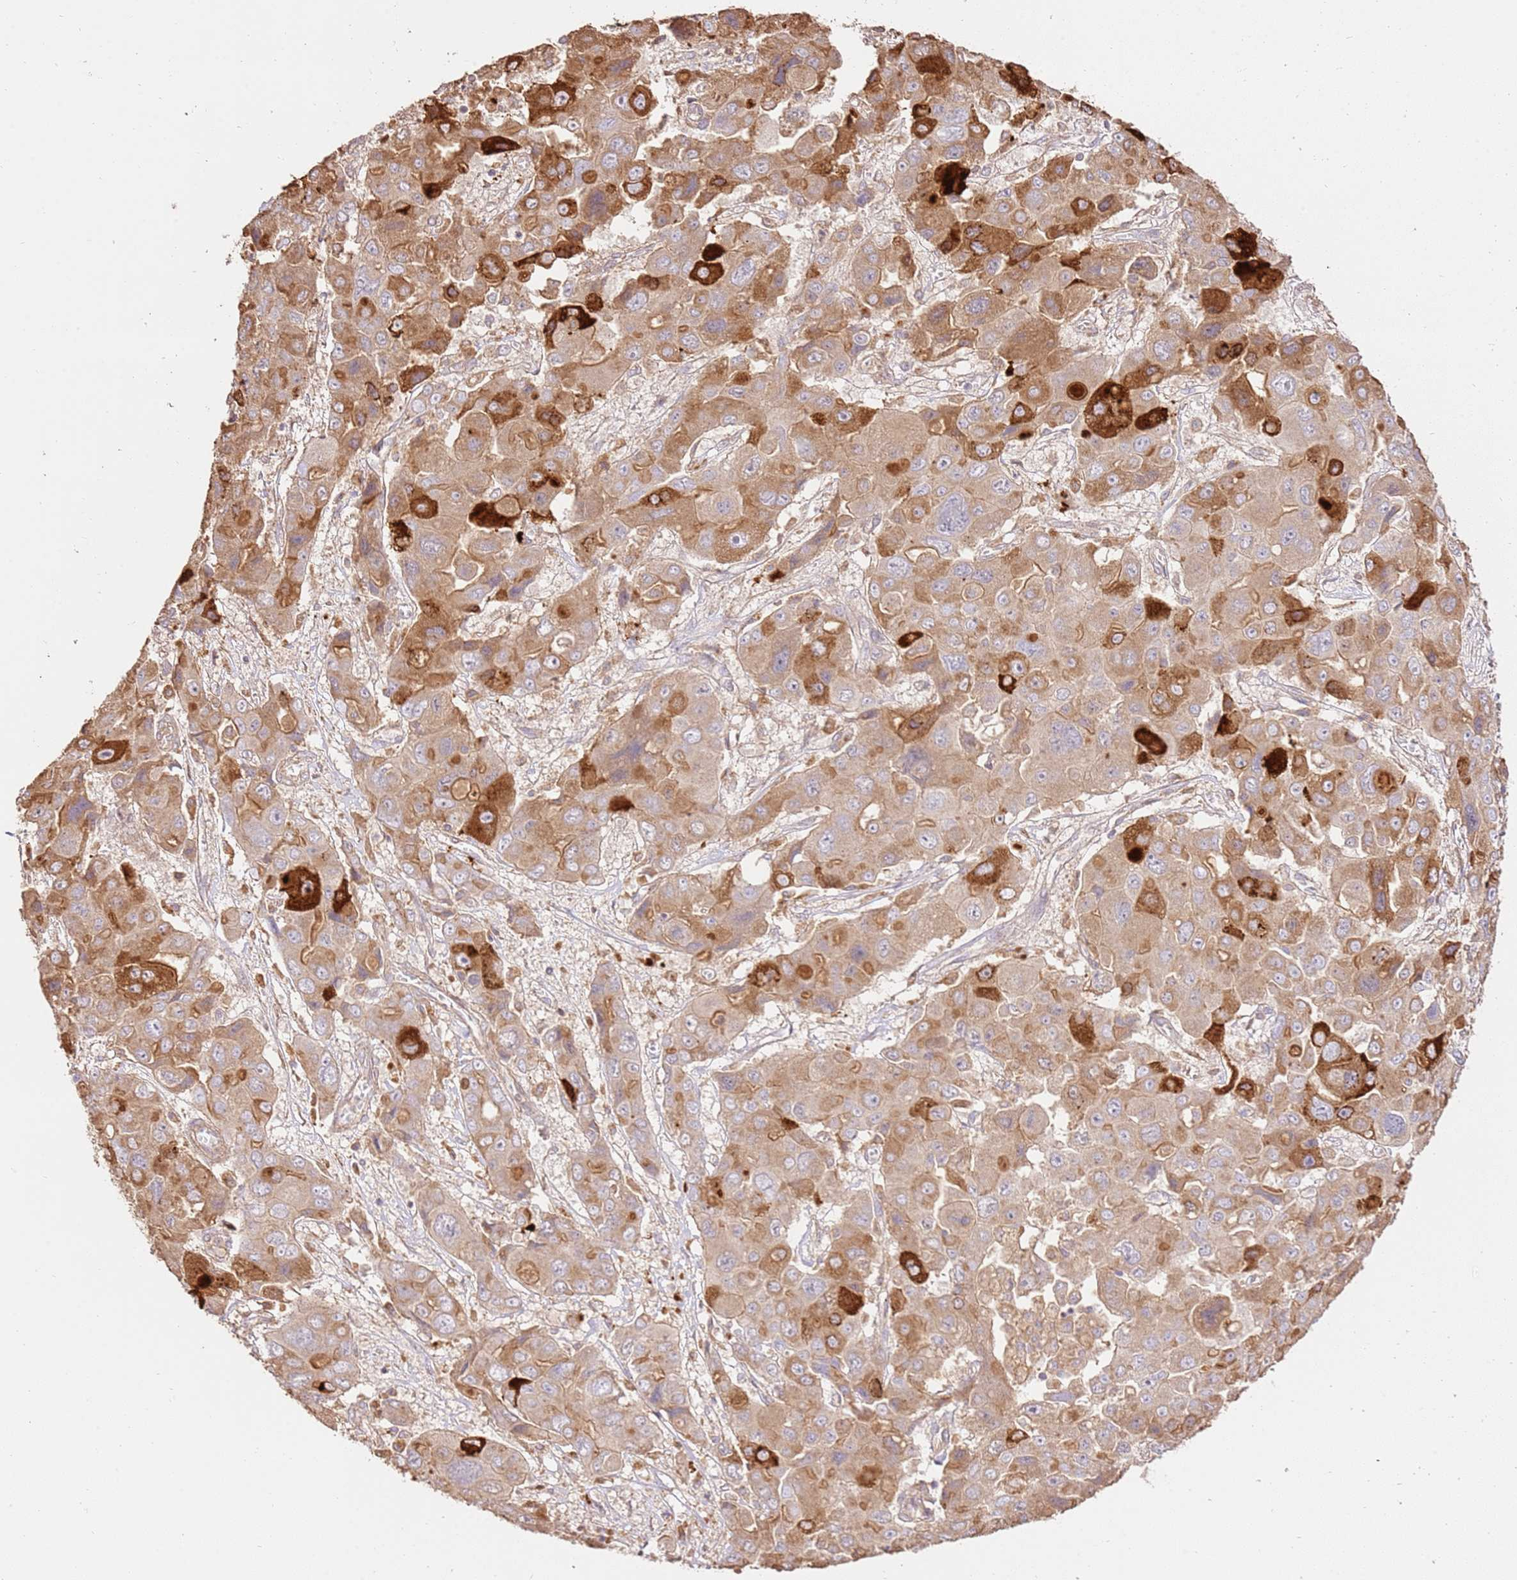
{"staining": {"intensity": "moderate", "quantity": ">75%", "location": "cytoplasmic/membranous"}, "tissue": "liver cancer", "cell_type": "Tumor cells", "image_type": "cancer", "snomed": [{"axis": "morphology", "description": "Cholangiocarcinoma"}, {"axis": "topography", "description": "Liver"}], "caption": "Immunohistochemistry (IHC) photomicrograph of human cholangiocarcinoma (liver) stained for a protein (brown), which exhibits medium levels of moderate cytoplasmic/membranous staining in about >75% of tumor cells.", "gene": "CEP55", "patient": {"sex": "male", "age": 67}}